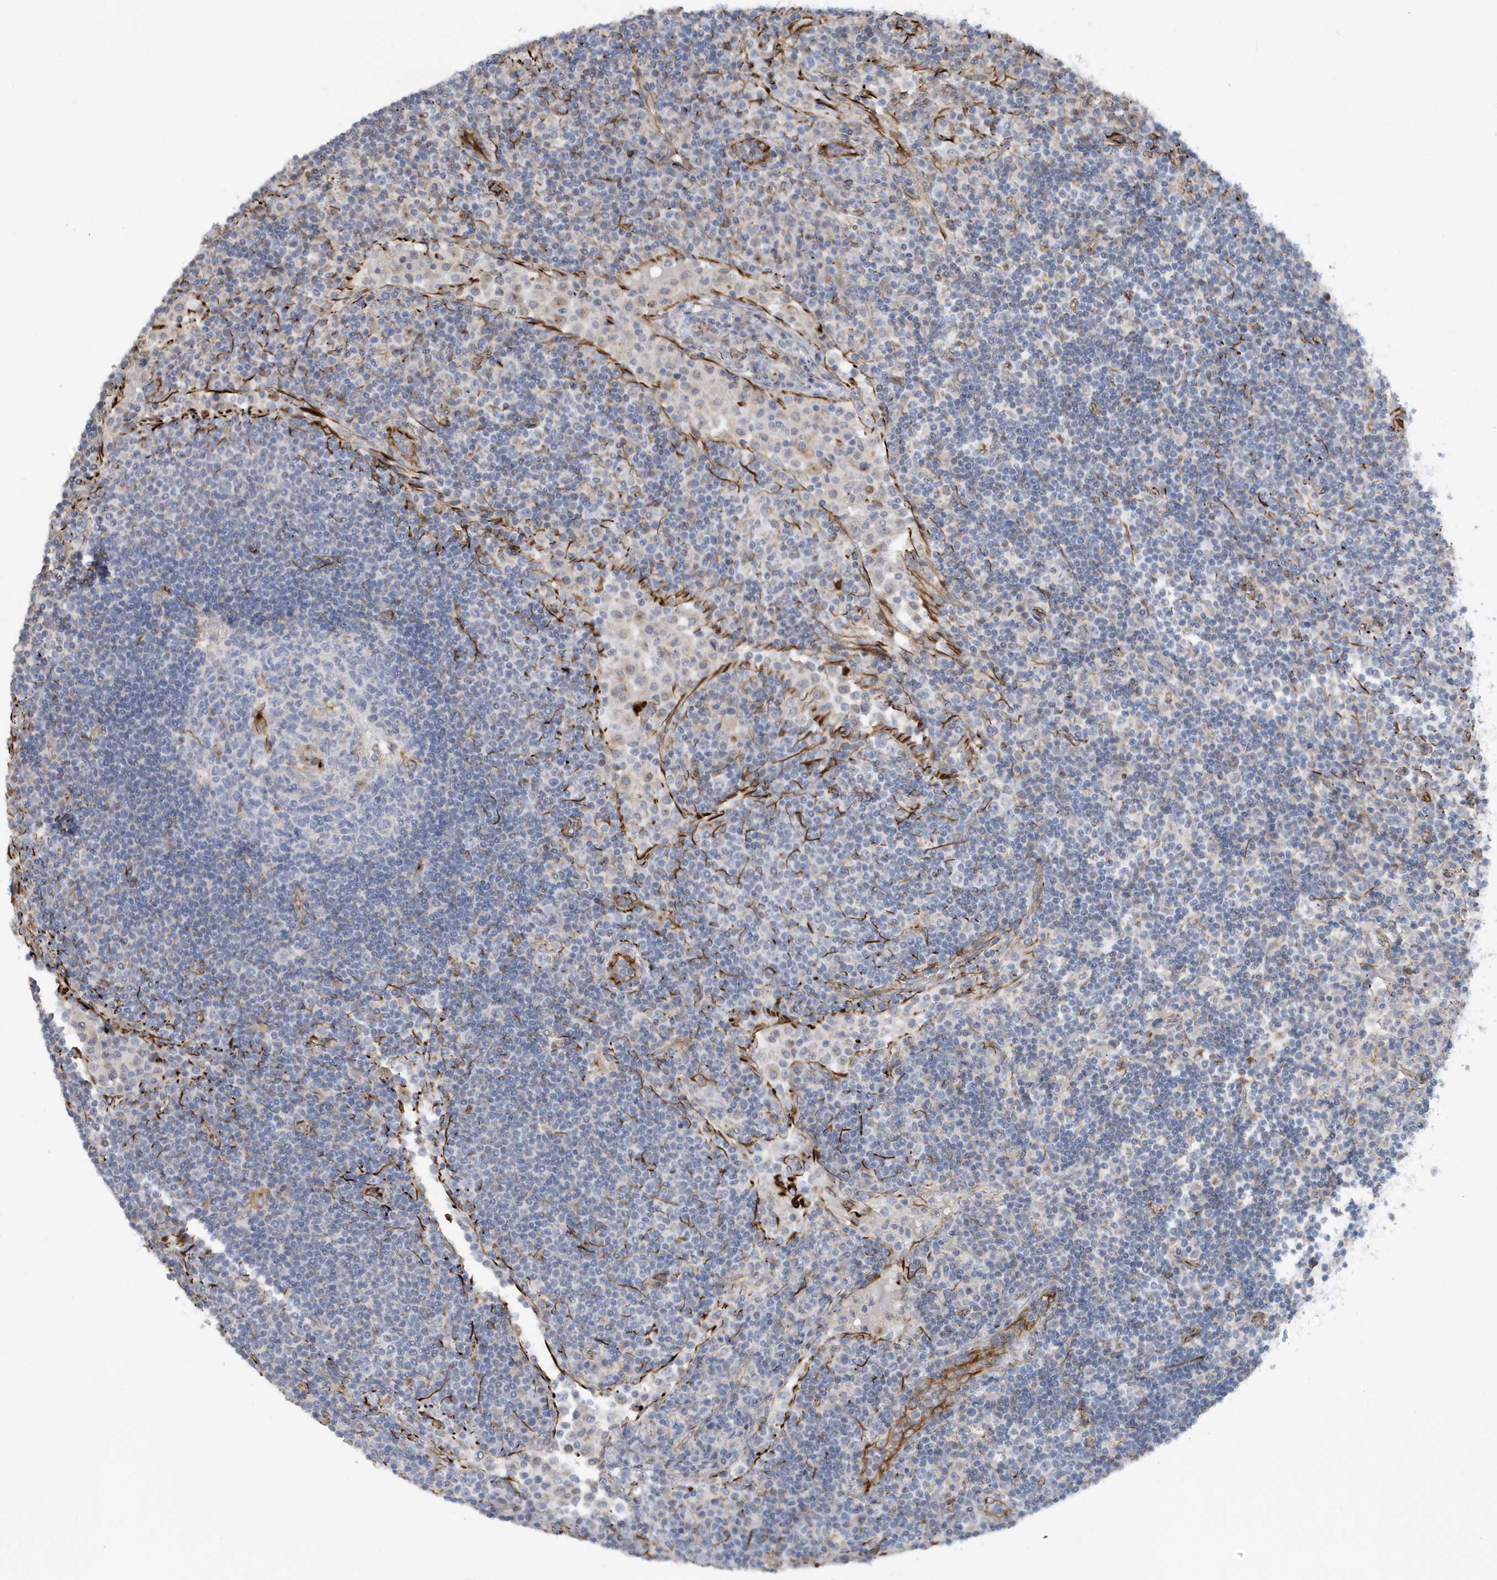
{"staining": {"intensity": "negative", "quantity": "none", "location": "none"}, "tissue": "lymph node", "cell_type": "Germinal center cells", "image_type": "normal", "snomed": [{"axis": "morphology", "description": "Normal tissue, NOS"}, {"axis": "topography", "description": "Lymph node"}], "caption": "Immunohistochemistry image of benign lymph node: human lymph node stained with DAB displays no significant protein expression in germinal center cells. Nuclei are stained in blue.", "gene": "RAB17", "patient": {"sex": "female", "age": 53}}